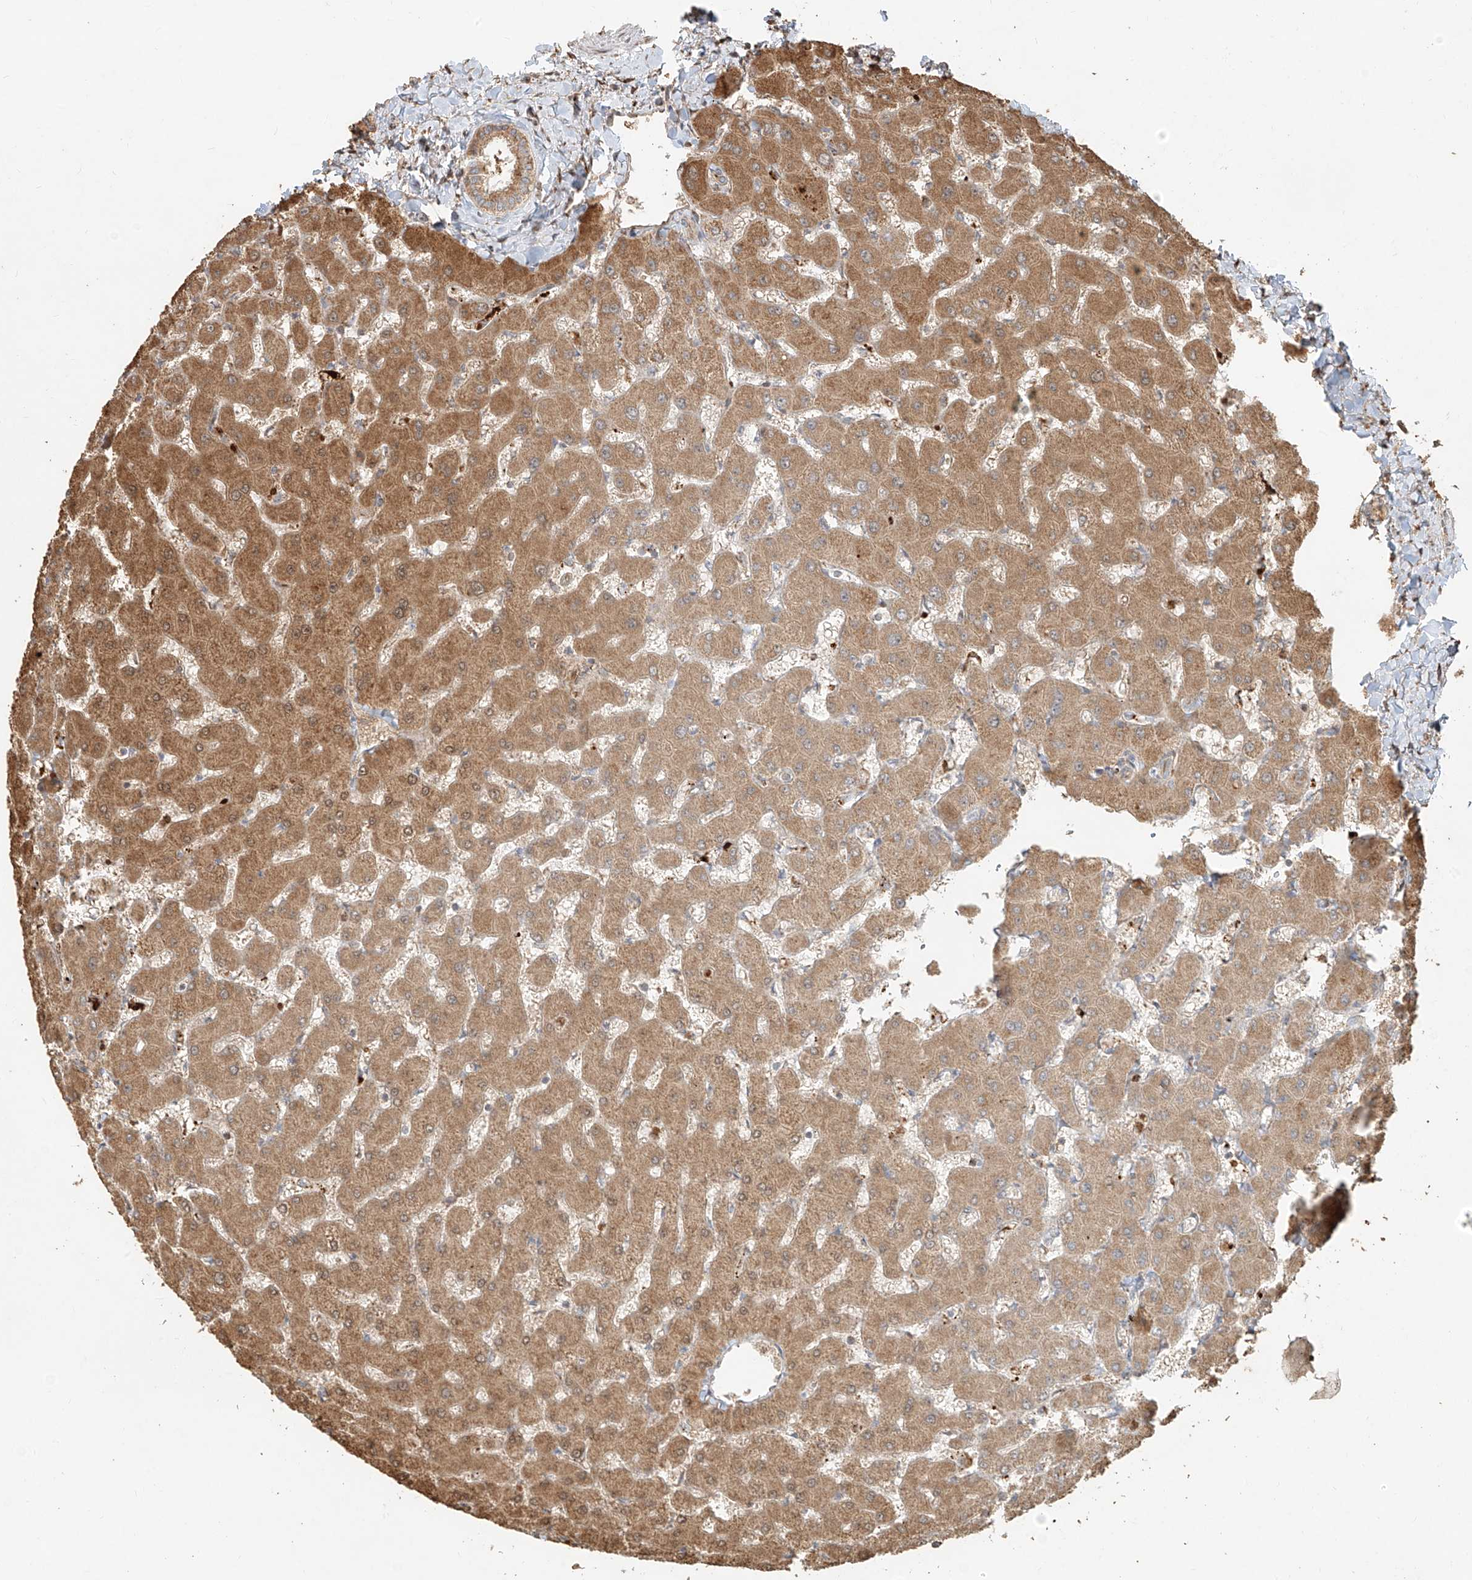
{"staining": {"intensity": "moderate", "quantity": ">75%", "location": "cytoplasmic/membranous"}, "tissue": "liver", "cell_type": "Cholangiocytes", "image_type": "normal", "snomed": [{"axis": "morphology", "description": "Normal tissue, NOS"}, {"axis": "topography", "description": "Liver"}], "caption": "Immunohistochemistry staining of unremarkable liver, which exhibits medium levels of moderate cytoplasmic/membranous staining in about >75% of cholangiocytes indicating moderate cytoplasmic/membranous protein expression. The staining was performed using DAB (brown) for protein detection and nuclei were counterstained in hematoxylin (blue).", "gene": "EFNB1", "patient": {"sex": "female", "age": 63}}